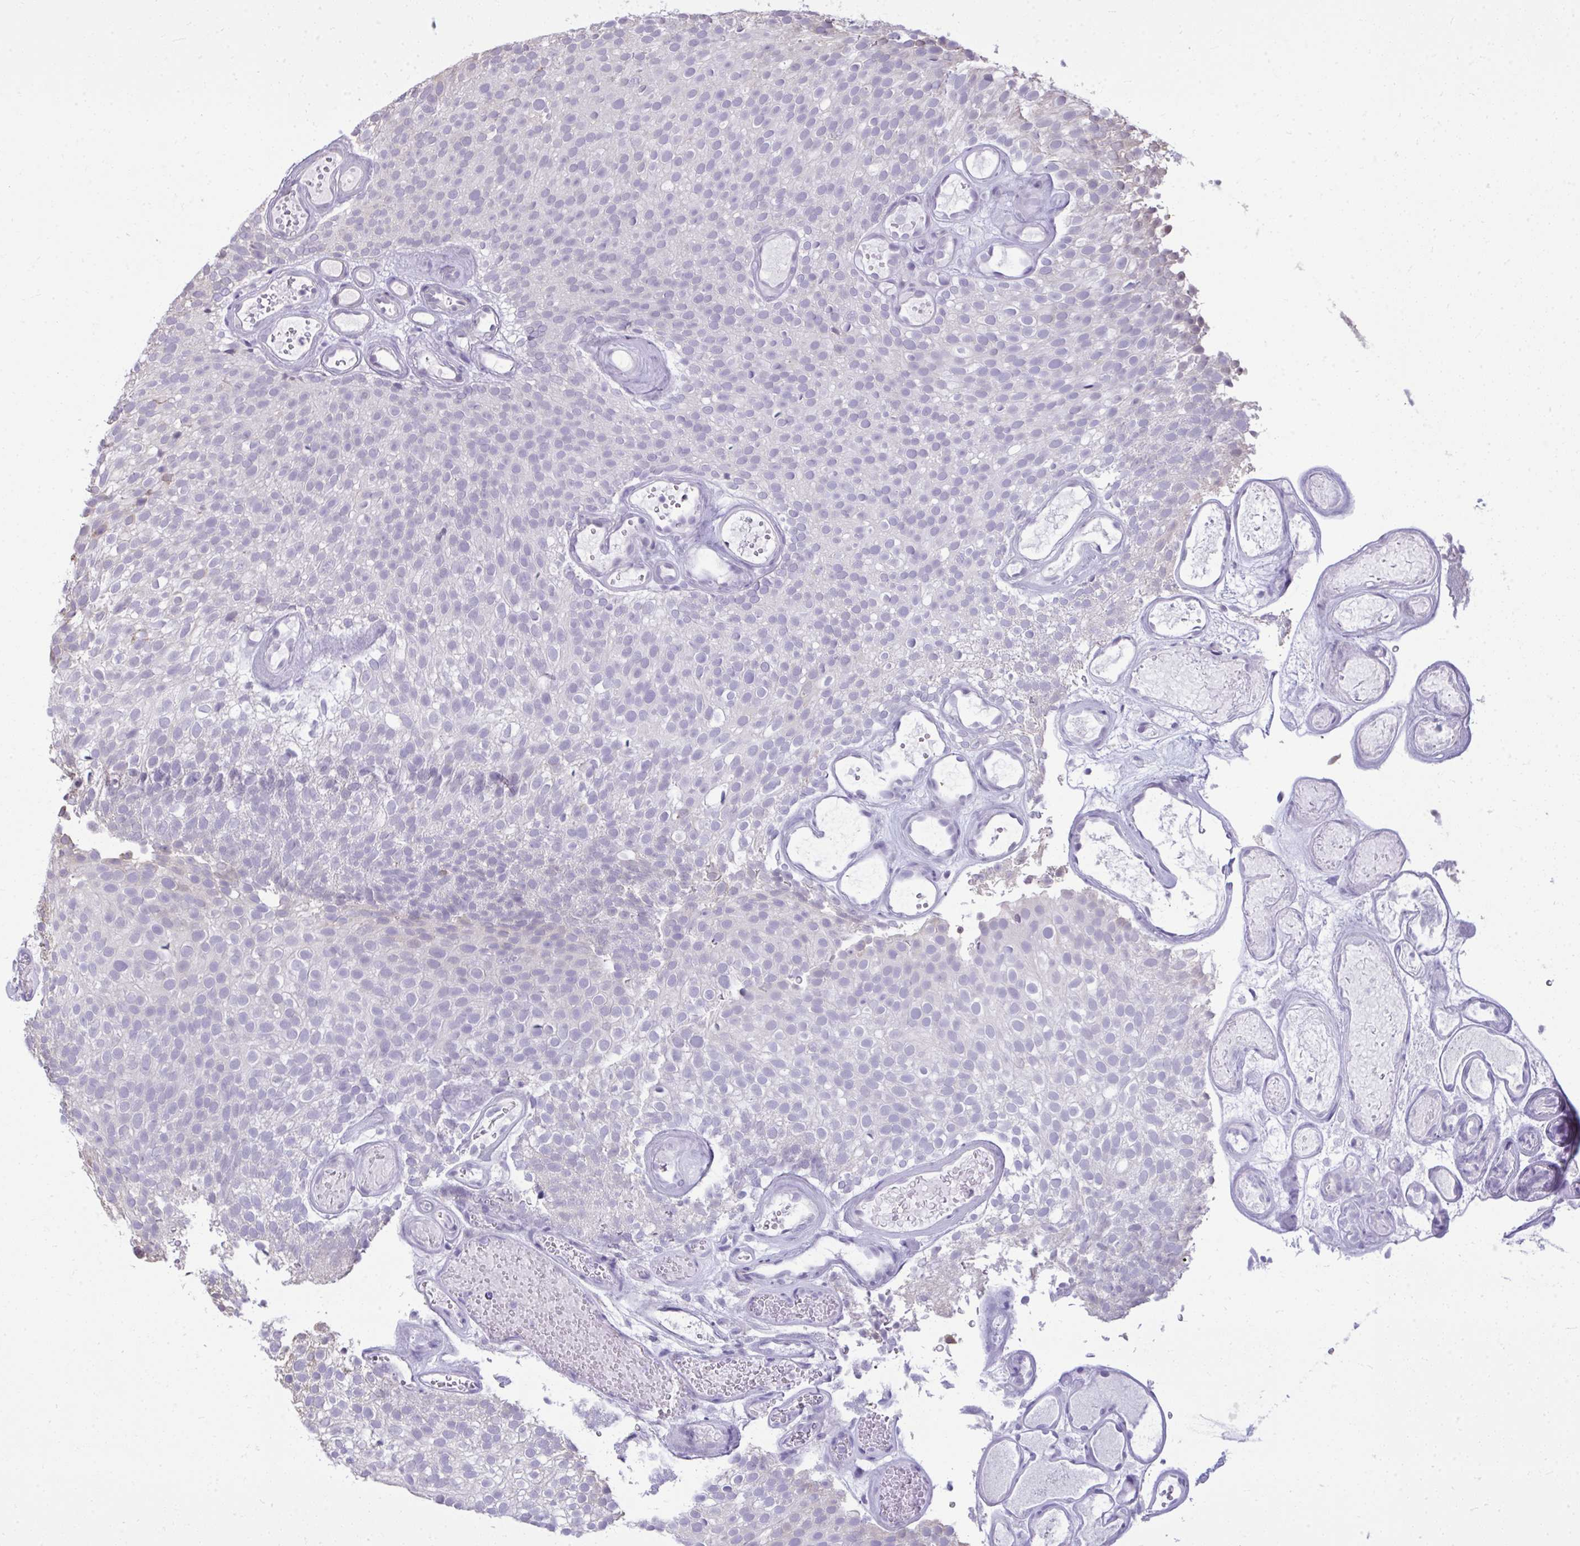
{"staining": {"intensity": "negative", "quantity": "none", "location": "none"}, "tissue": "urothelial cancer", "cell_type": "Tumor cells", "image_type": "cancer", "snomed": [{"axis": "morphology", "description": "Urothelial carcinoma, Low grade"}, {"axis": "topography", "description": "Urinary bladder"}], "caption": "This is an immunohistochemistry micrograph of urothelial carcinoma (low-grade). There is no staining in tumor cells.", "gene": "NPPA", "patient": {"sex": "male", "age": 78}}